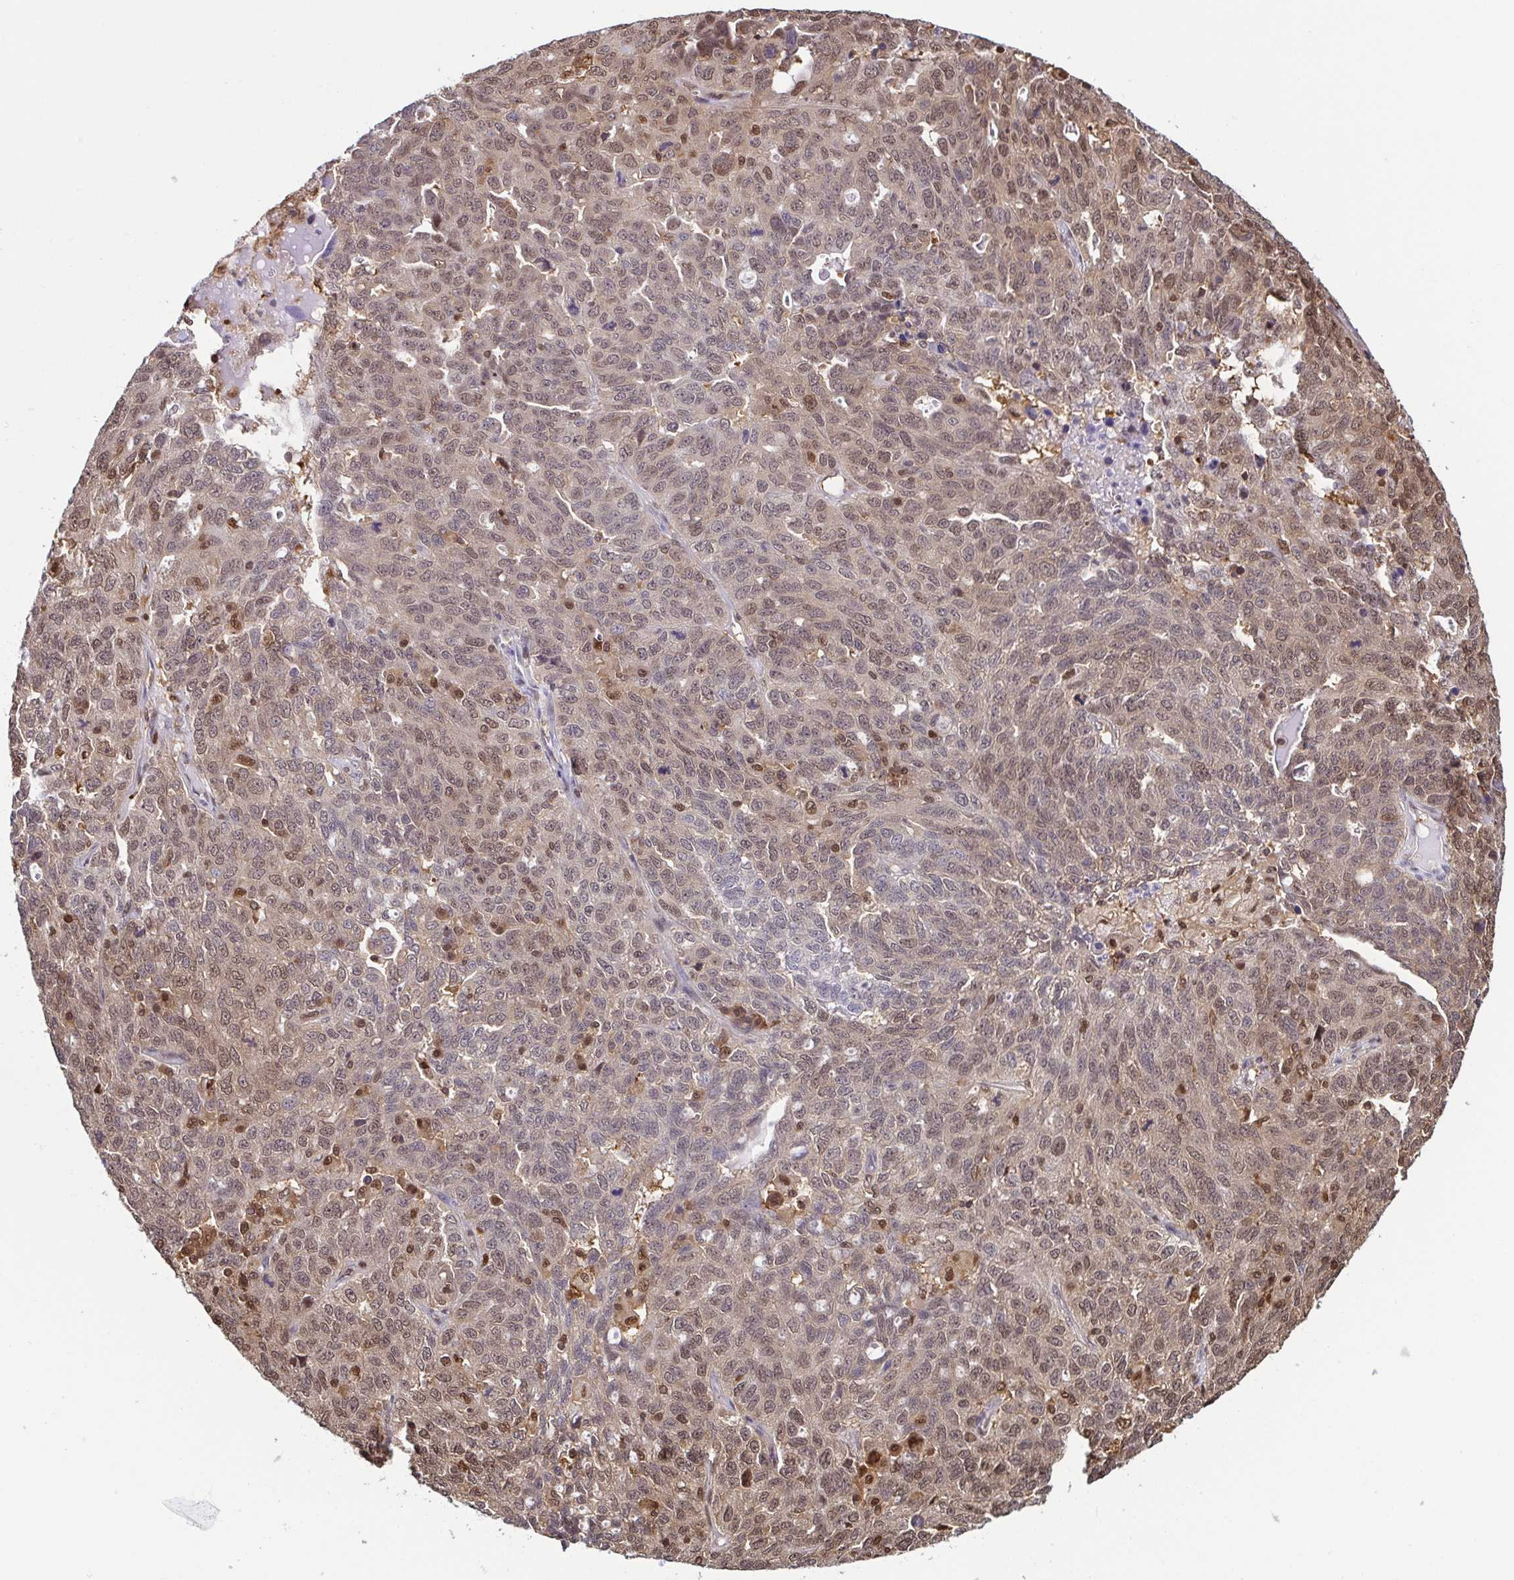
{"staining": {"intensity": "moderate", "quantity": ">75%", "location": "nuclear"}, "tissue": "ovarian cancer", "cell_type": "Tumor cells", "image_type": "cancer", "snomed": [{"axis": "morphology", "description": "Cystadenocarcinoma, serous, NOS"}, {"axis": "topography", "description": "Ovary"}], "caption": "Tumor cells exhibit medium levels of moderate nuclear expression in about >75% of cells in ovarian cancer.", "gene": "PSMB9", "patient": {"sex": "female", "age": 71}}